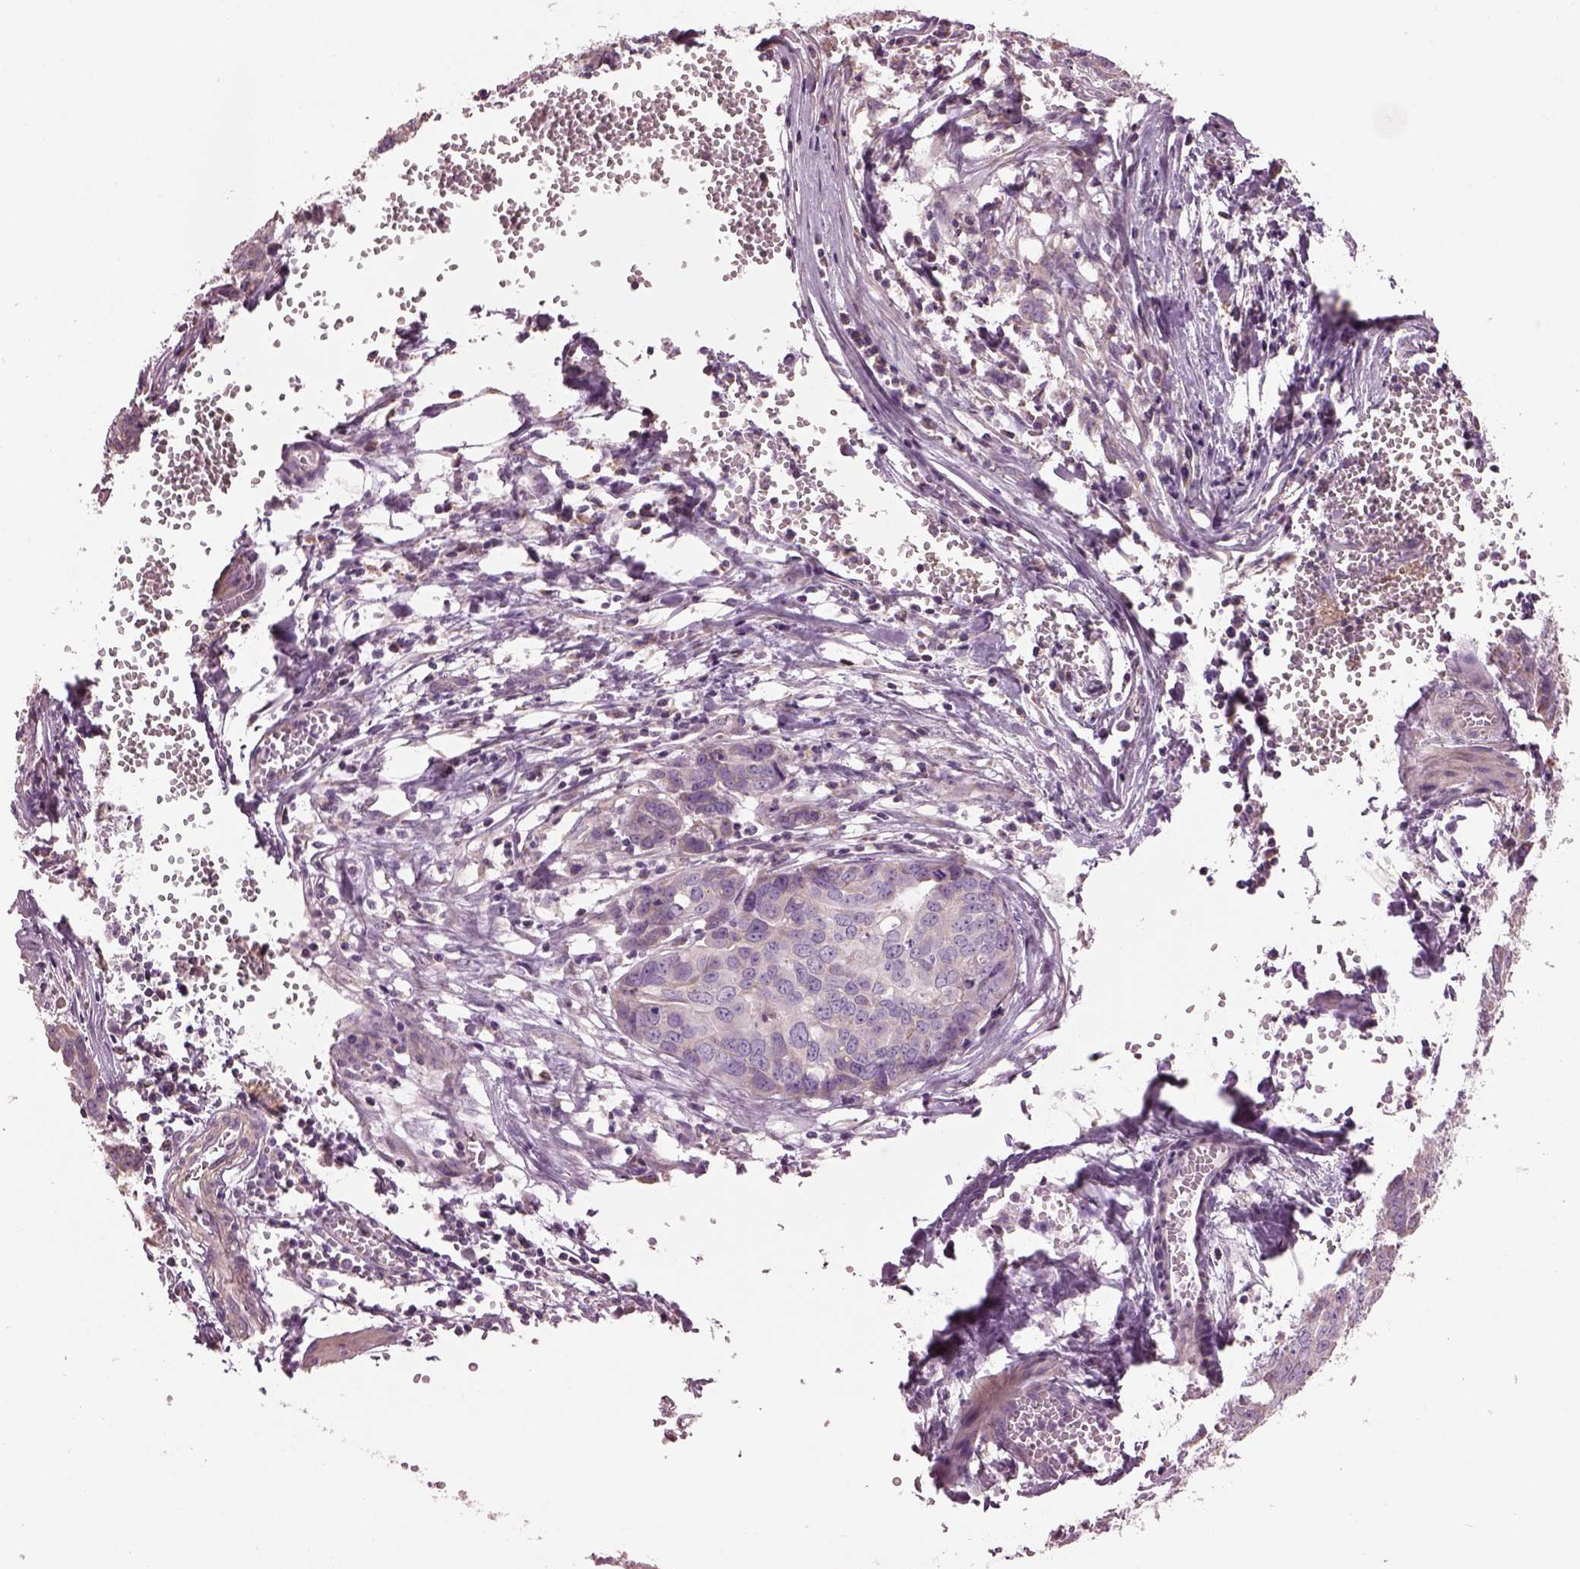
{"staining": {"intensity": "negative", "quantity": "none", "location": "none"}, "tissue": "ovarian cancer", "cell_type": "Tumor cells", "image_type": "cancer", "snomed": [{"axis": "morphology", "description": "Carcinoma, endometroid"}, {"axis": "topography", "description": "Ovary"}], "caption": "Tumor cells show no significant positivity in ovarian endometroid carcinoma.", "gene": "SPATA7", "patient": {"sex": "female", "age": 78}}